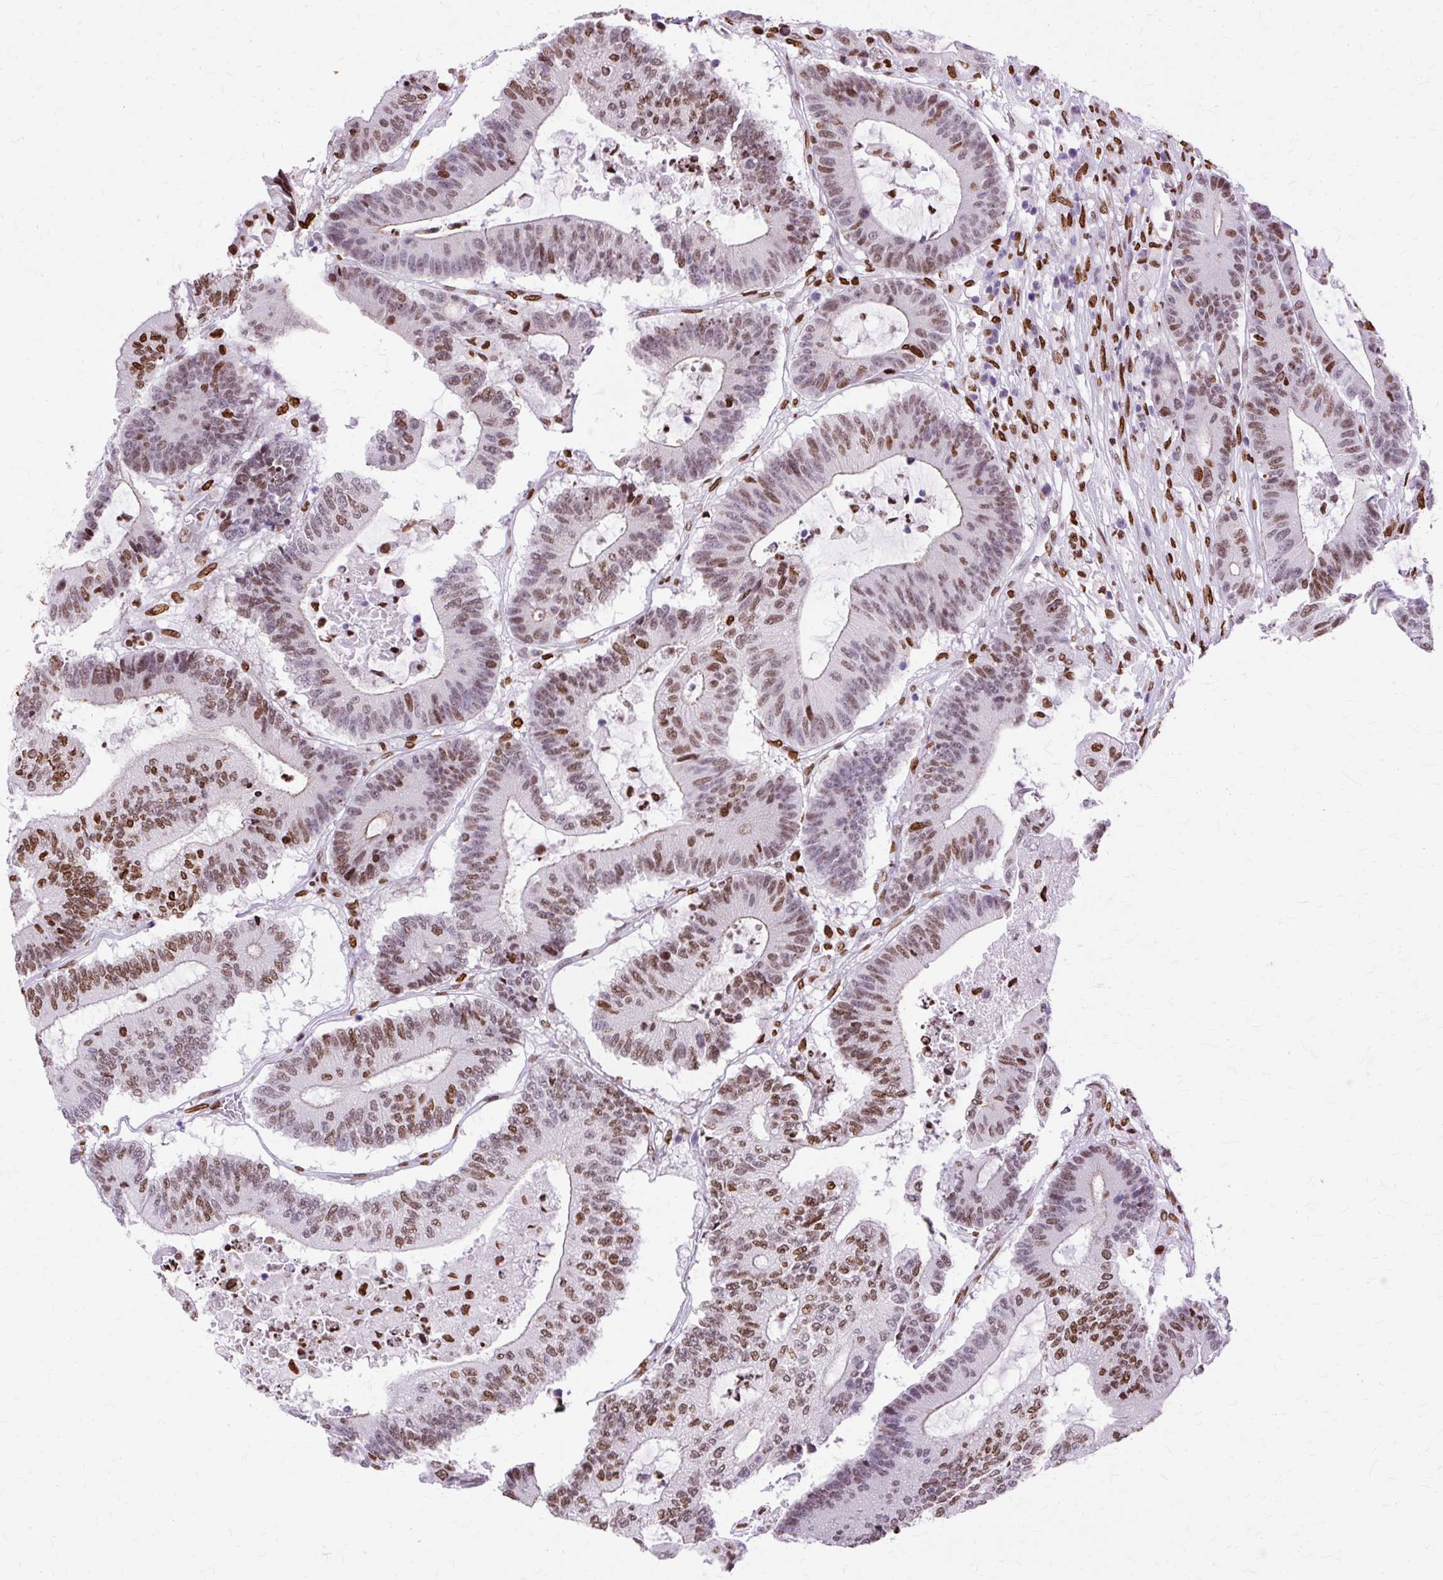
{"staining": {"intensity": "moderate", "quantity": ">75%", "location": "nuclear"}, "tissue": "colorectal cancer", "cell_type": "Tumor cells", "image_type": "cancer", "snomed": [{"axis": "morphology", "description": "Adenocarcinoma, NOS"}, {"axis": "topography", "description": "Colon"}], "caption": "This image displays IHC staining of adenocarcinoma (colorectal), with medium moderate nuclear staining in about >75% of tumor cells.", "gene": "TMEM184C", "patient": {"sex": "female", "age": 84}}